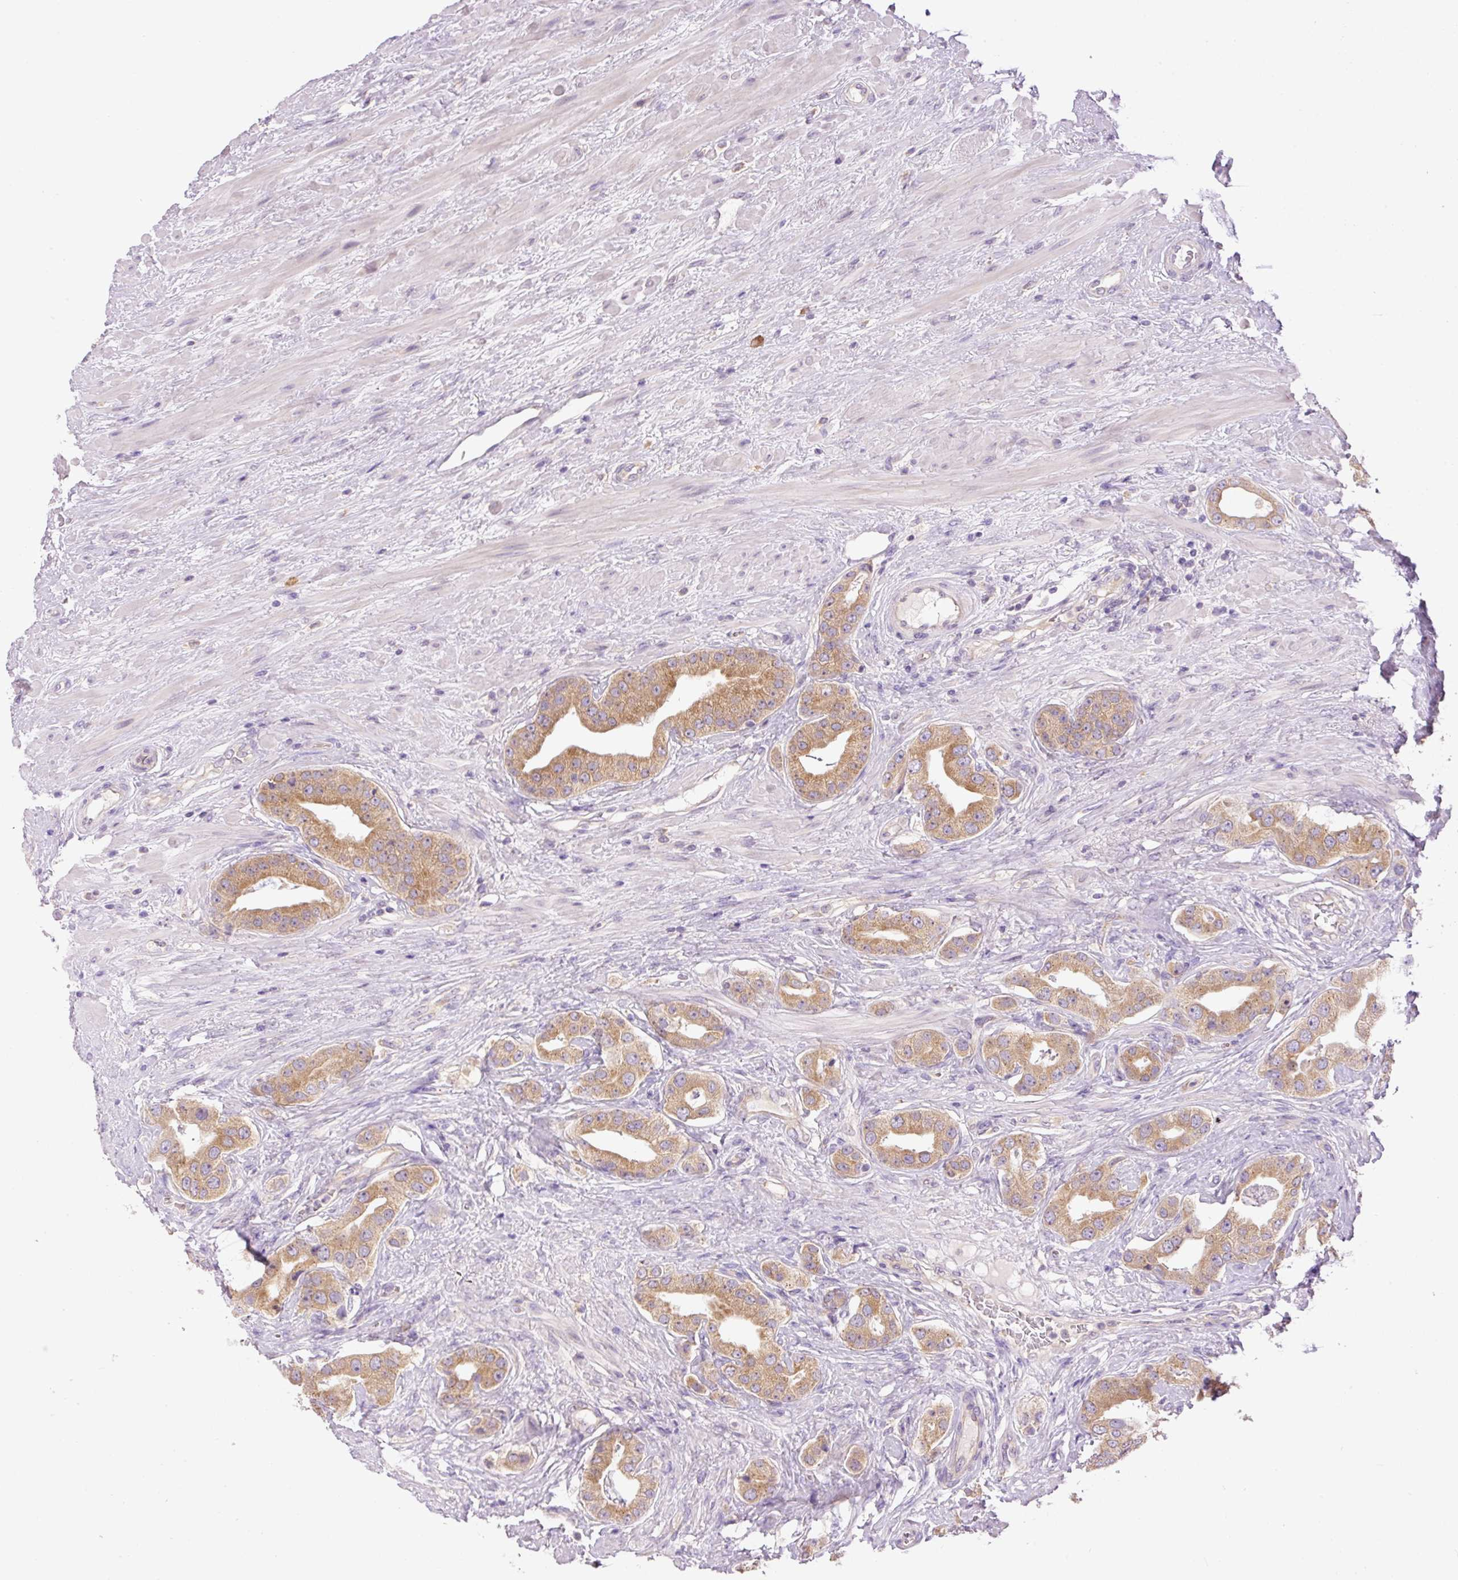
{"staining": {"intensity": "moderate", "quantity": ">75%", "location": "cytoplasmic/membranous"}, "tissue": "prostate cancer", "cell_type": "Tumor cells", "image_type": "cancer", "snomed": [{"axis": "morphology", "description": "Adenocarcinoma, High grade"}, {"axis": "topography", "description": "Prostate"}], "caption": "Protein positivity by immunohistochemistry (IHC) displays moderate cytoplasmic/membranous positivity in approximately >75% of tumor cells in high-grade adenocarcinoma (prostate).", "gene": "PNPLA5", "patient": {"sex": "male", "age": 63}}